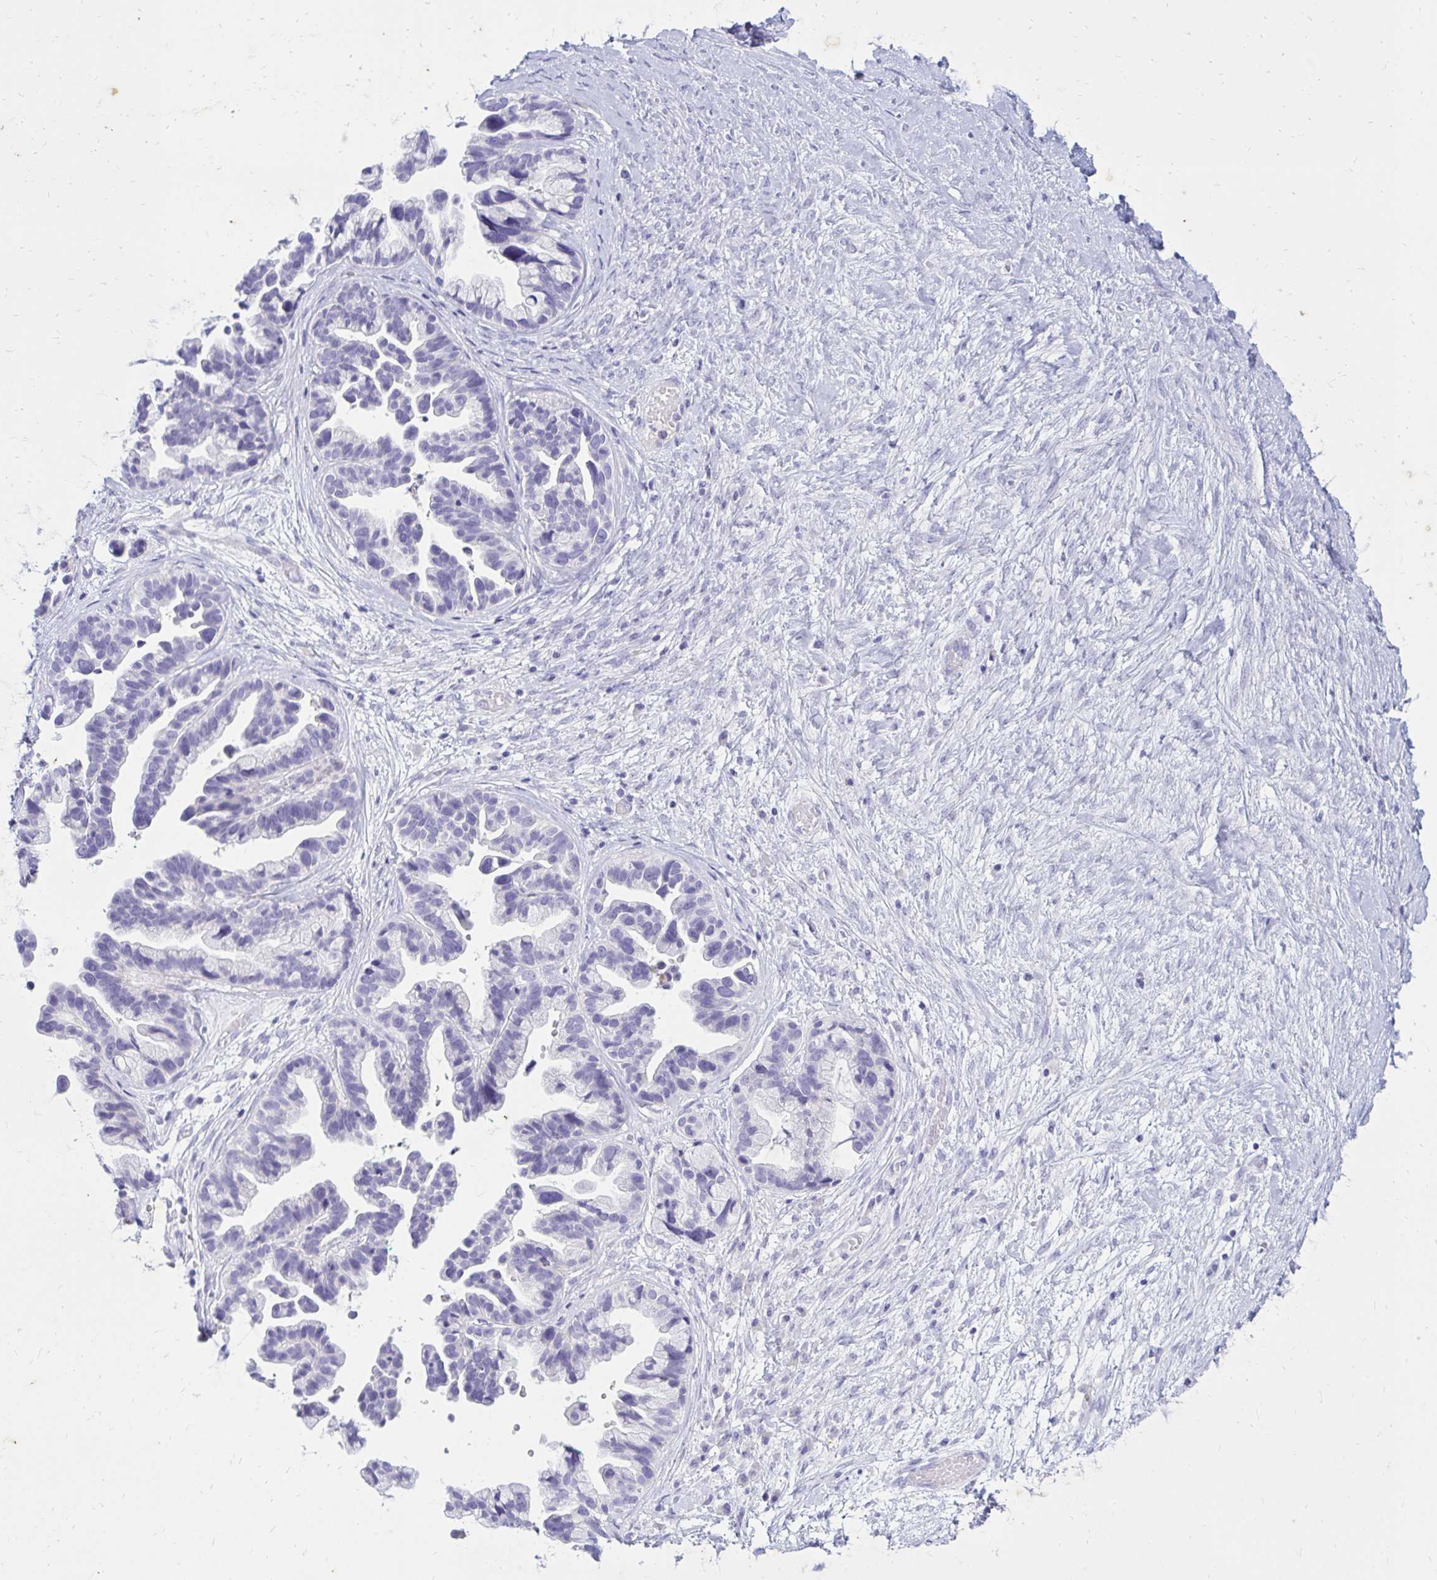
{"staining": {"intensity": "negative", "quantity": "none", "location": "none"}, "tissue": "ovarian cancer", "cell_type": "Tumor cells", "image_type": "cancer", "snomed": [{"axis": "morphology", "description": "Cystadenocarcinoma, serous, NOS"}, {"axis": "topography", "description": "Ovary"}], "caption": "This is an immunohistochemistry photomicrograph of serous cystadenocarcinoma (ovarian). There is no expression in tumor cells.", "gene": "NANOGNB", "patient": {"sex": "female", "age": 56}}